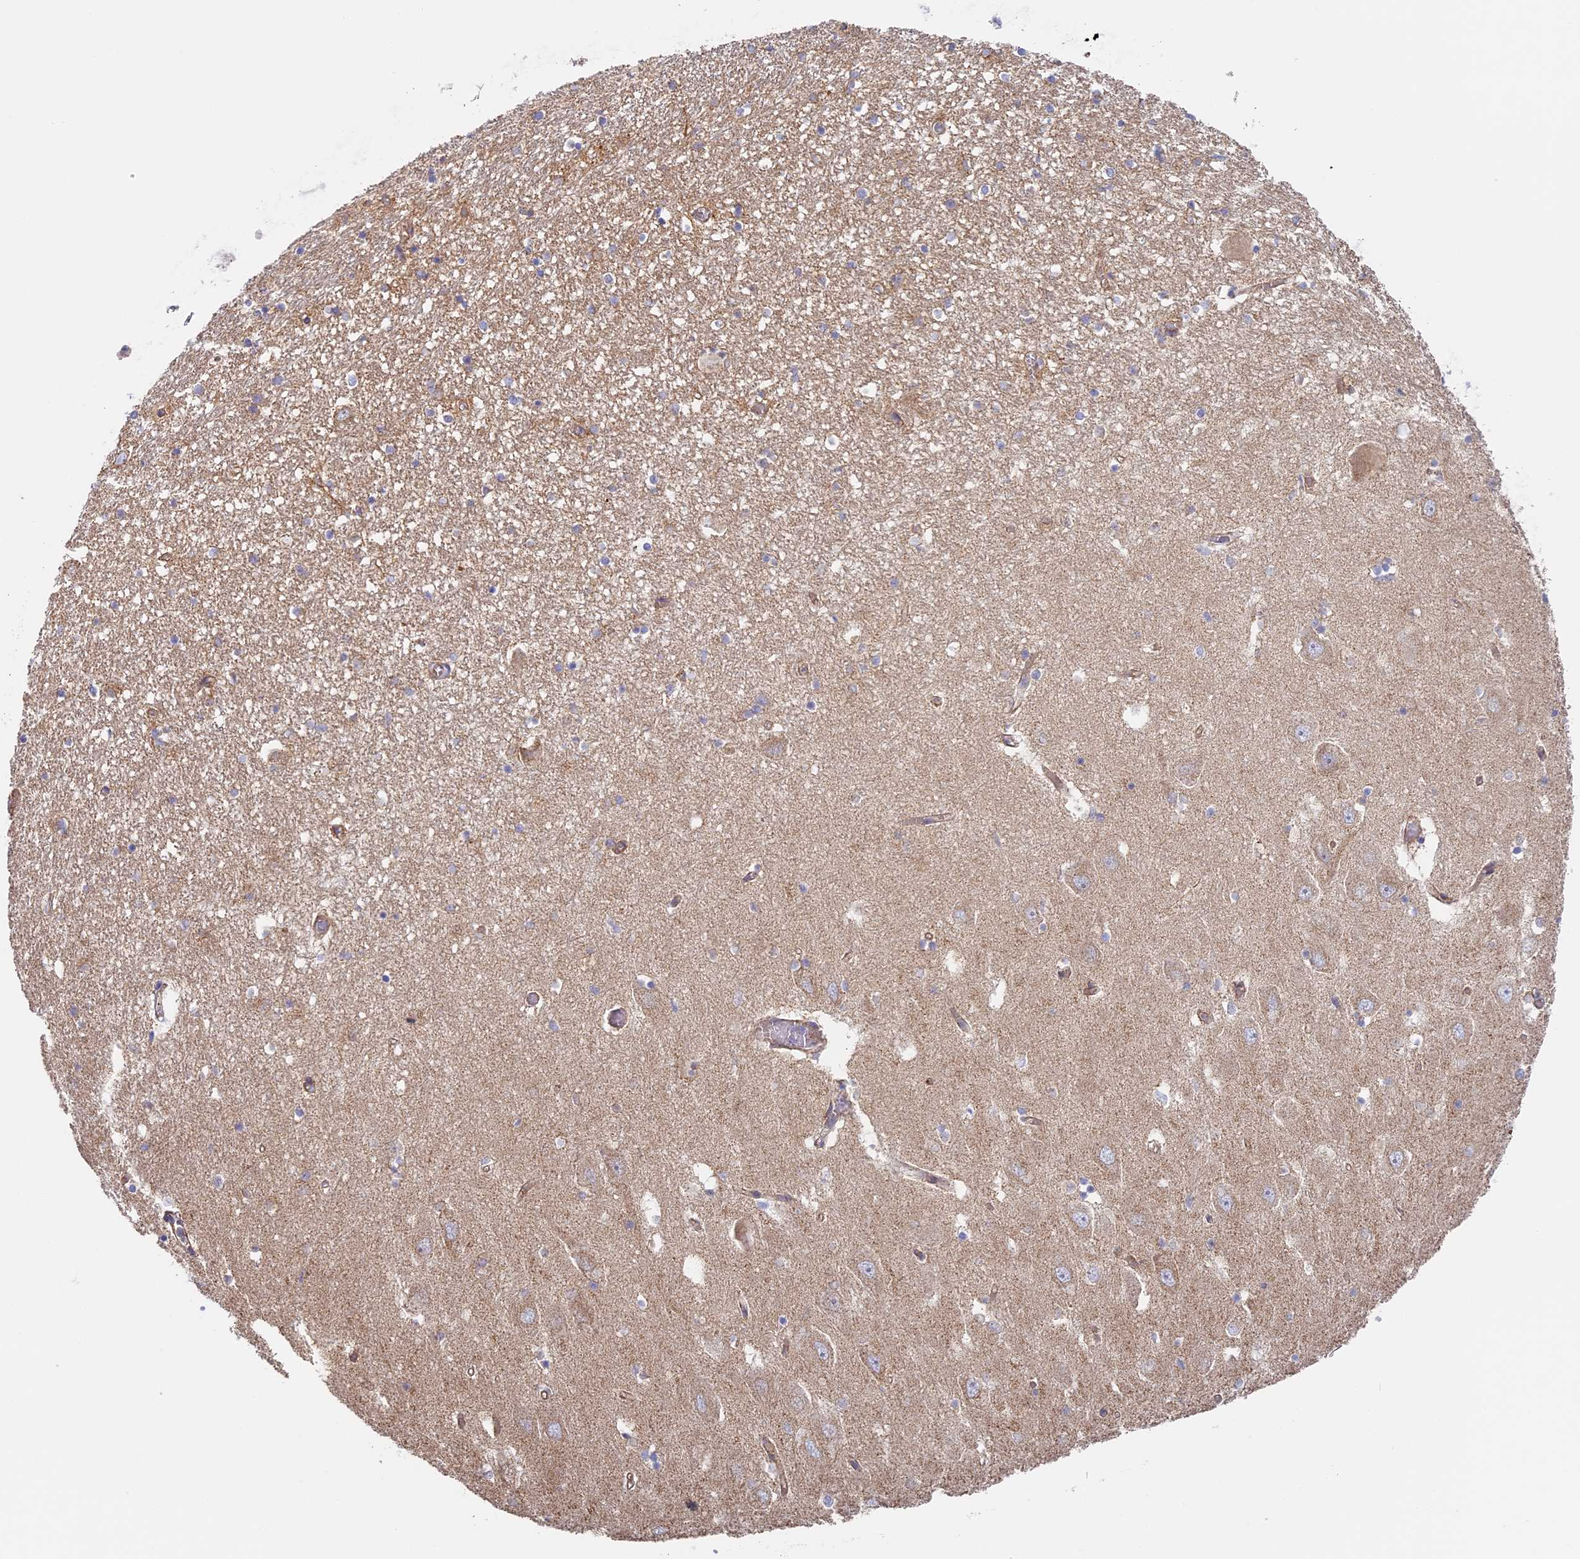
{"staining": {"intensity": "negative", "quantity": "none", "location": "none"}, "tissue": "hippocampus", "cell_type": "Glial cells", "image_type": "normal", "snomed": [{"axis": "morphology", "description": "Normal tissue, NOS"}, {"axis": "topography", "description": "Hippocampus"}], "caption": "Protein analysis of benign hippocampus exhibits no significant positivity in glial cells. (Stains: DAB (3,3'-diaminobenzidine) IHC with hematoxylin counter stain, Microscopy: brightfield microscopy at high magnification).", "gene": "DDA1", "patient": {"sex": "female", "age": 64}}